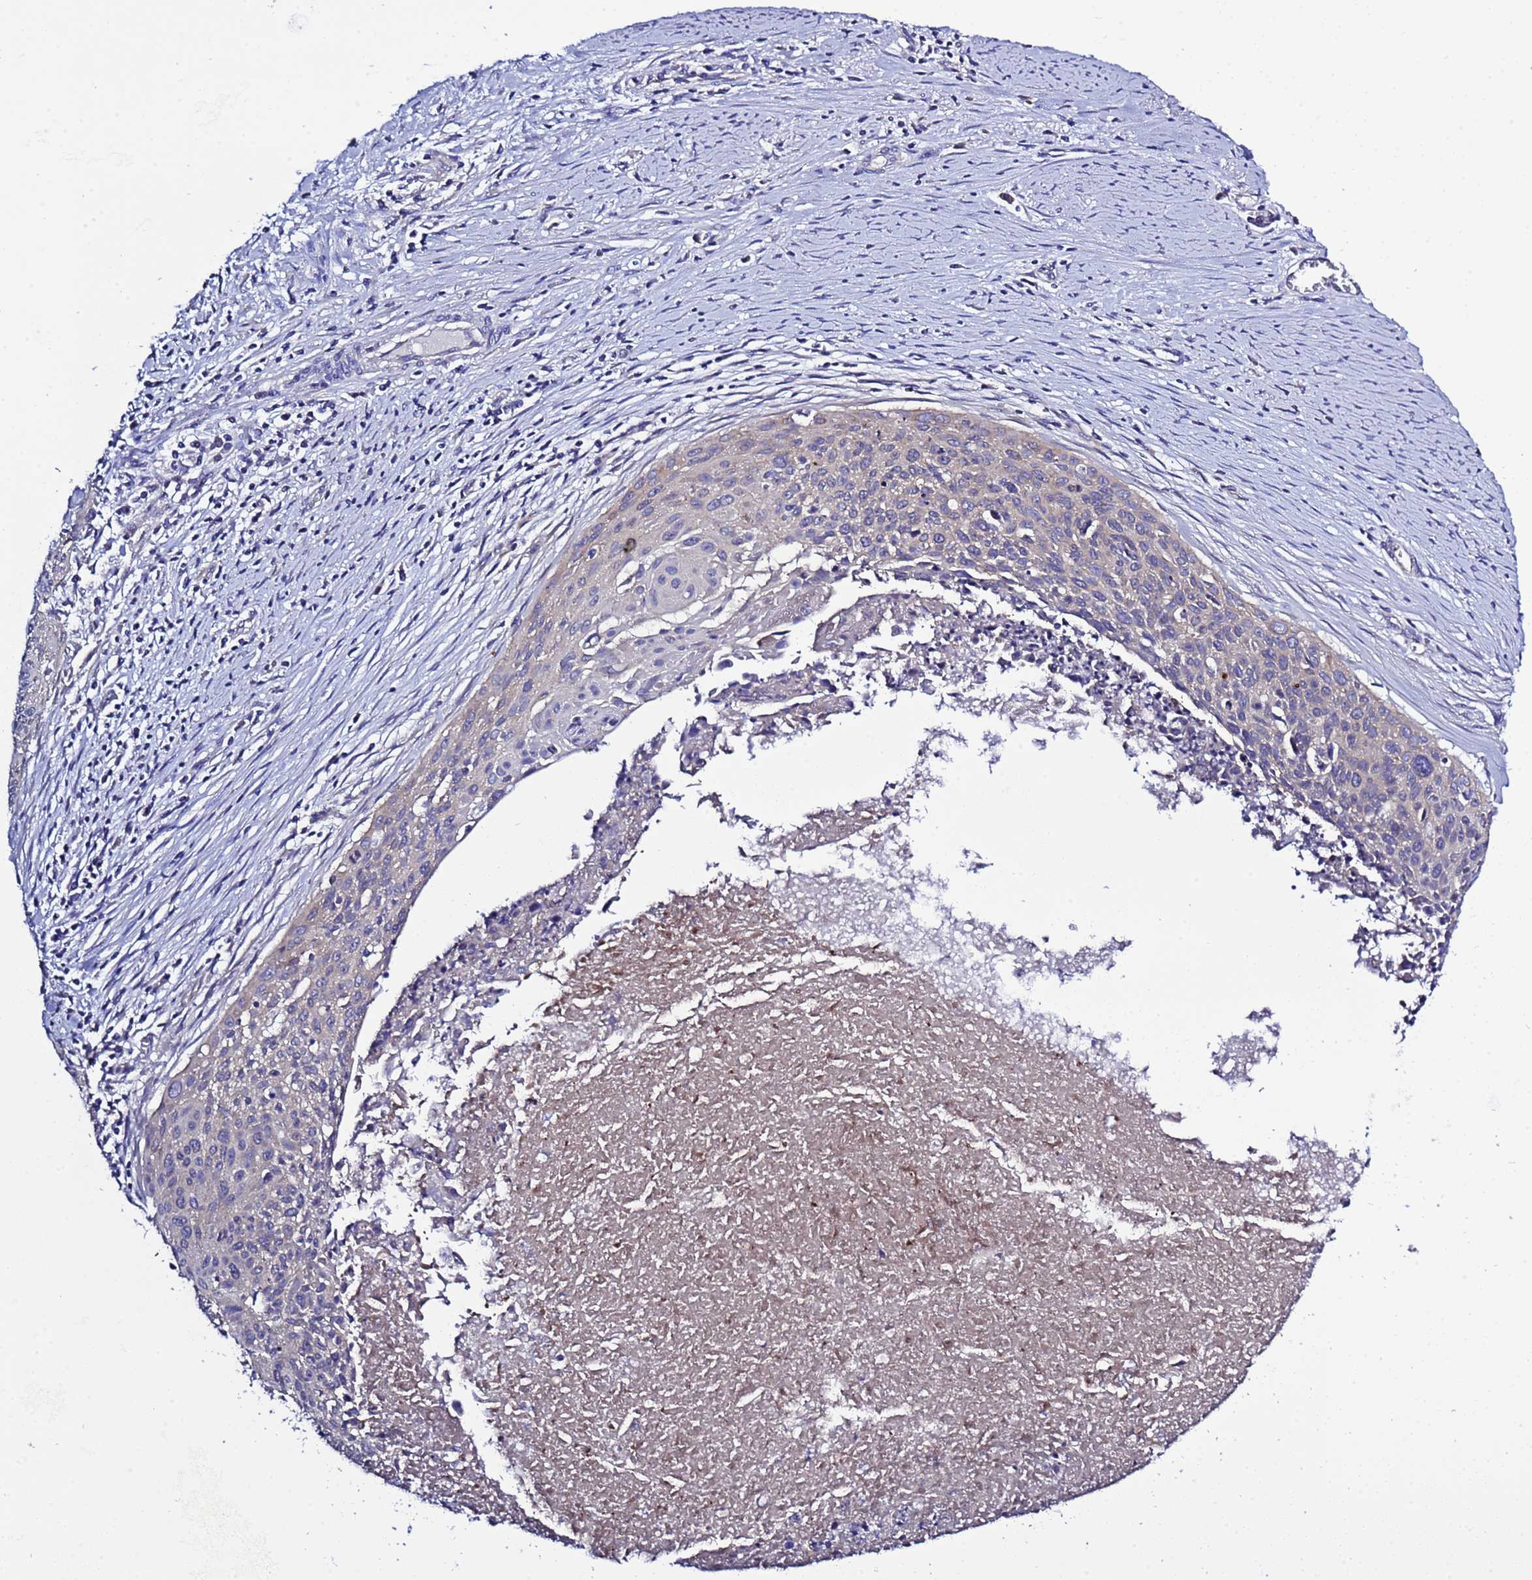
{"staining": {"intensity": "negative", "quantity": "none", "location": "none"}, "tissue": "cervical cancer", "cell_type": "Tumor cells", "image_type": "cancer", "snomed": [{"axis": "morphology", "description": "Squamous cell carcinoma, NOS"}, {"axis": "topography", "description": "Cervix"}], "caption": "This micrograph is of cervical squamous cell carcinoma stained with immunohistochemistry (IHC) to label a protein in brown with the nuclei are counter-stained blue. There is no positivity in tumor cells.", "gene": "RC3H2", "patient": {"sex": "female", "age": 55}}